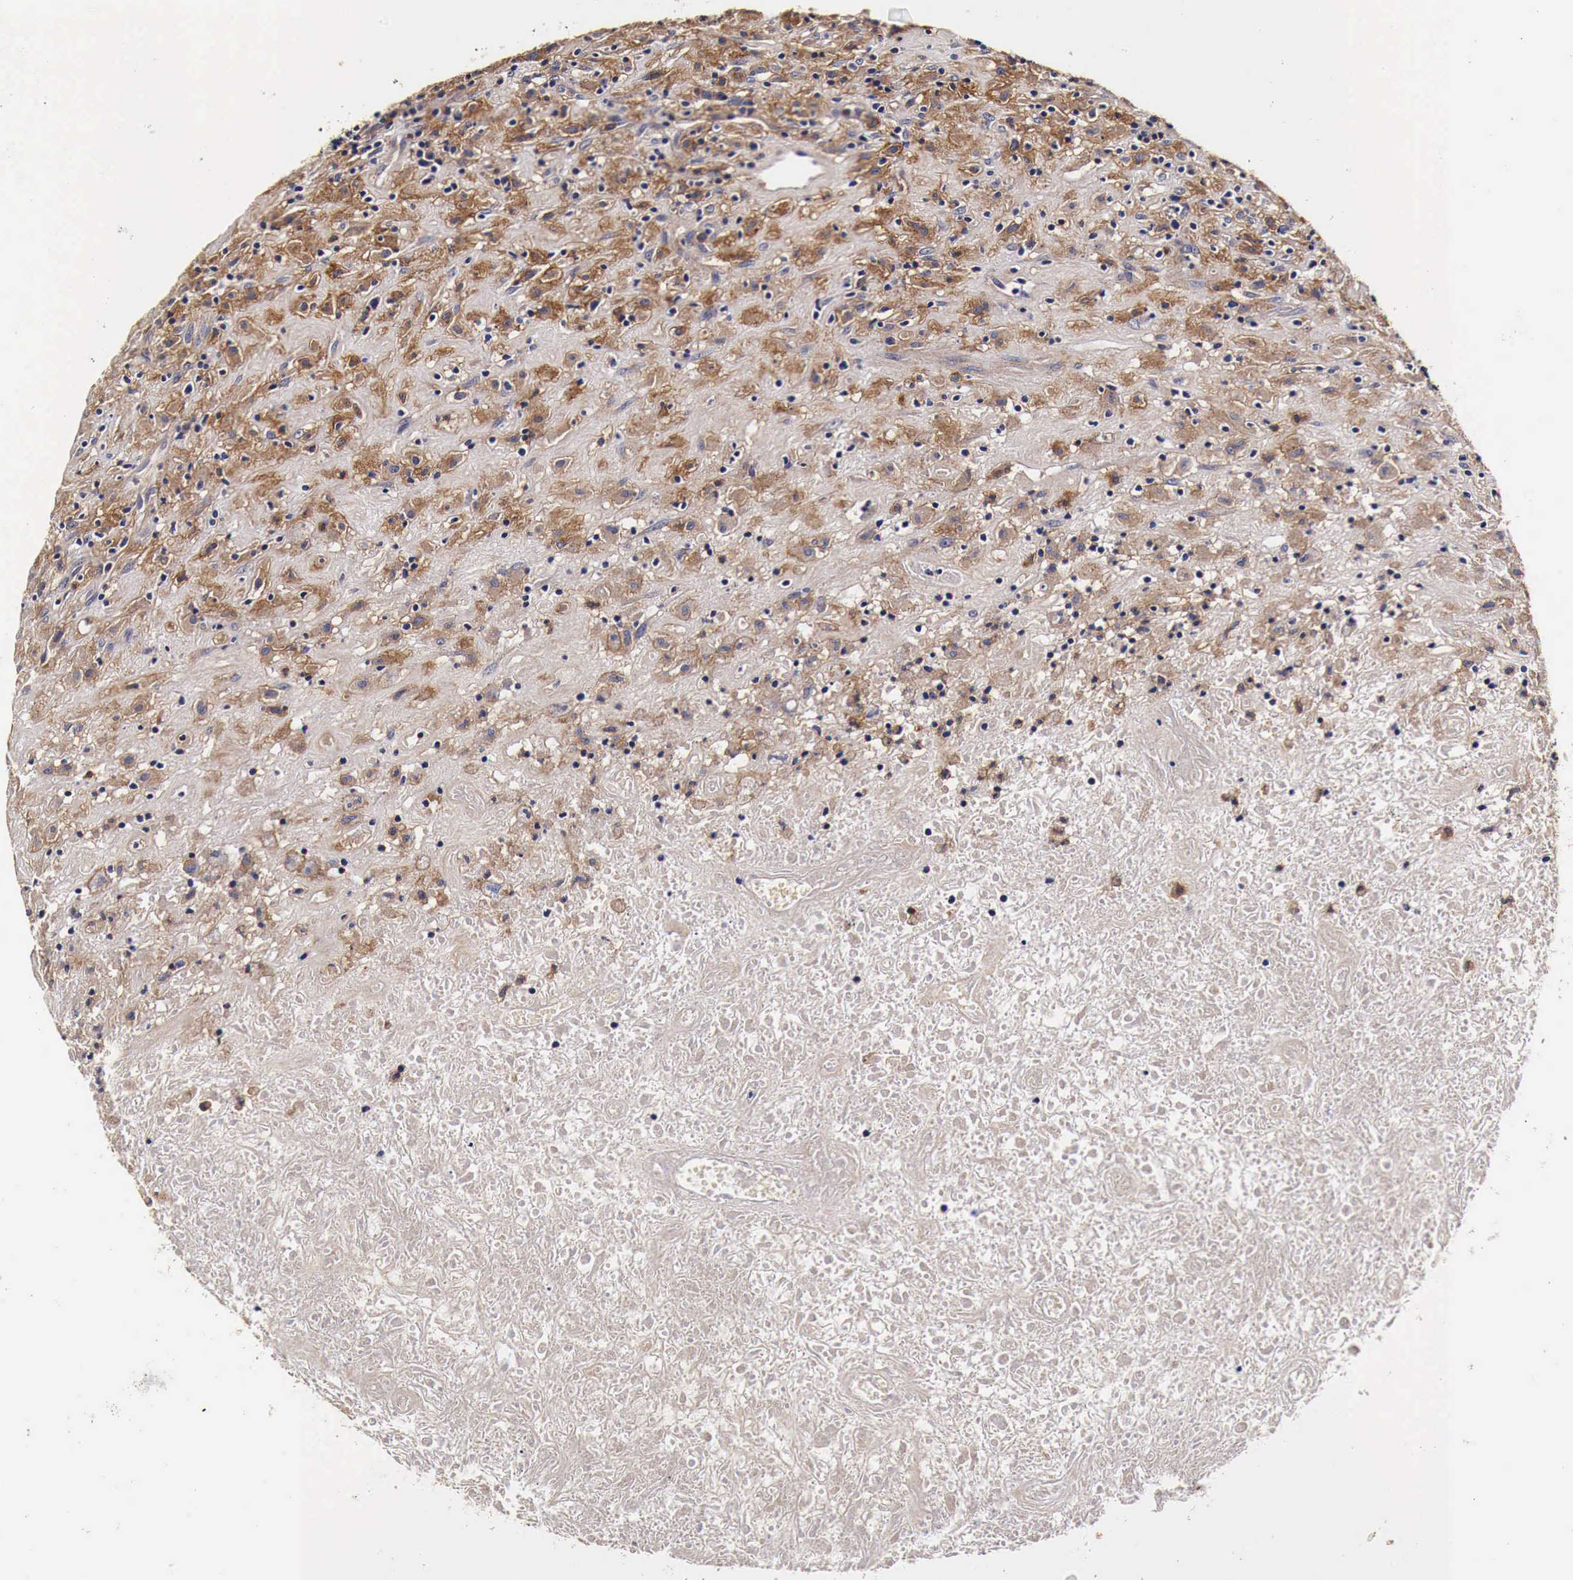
{"staining": {"intensity": "moderate", "quantity": ">75%", "location": "cytoplasmic/membranous"}, "tissue": "lymphoma", "cell_type": "Tumor cells", "image_type": "cancer", "snomed": [{"axis": "morphology", "description": "Hodgkin's disease, NOS"}, {"axis": "topography", "description": "Lymph node"}], "caption": "Protein staining of Hodgkin's disease tissue displays moderate cytoplasmic/membranous positivity in about >75% of tumor cells. (DAB IHC with brightfield microscopy, high magnification).", "gene": "RP2", "patient": {"sex": "male", "age": 46}}